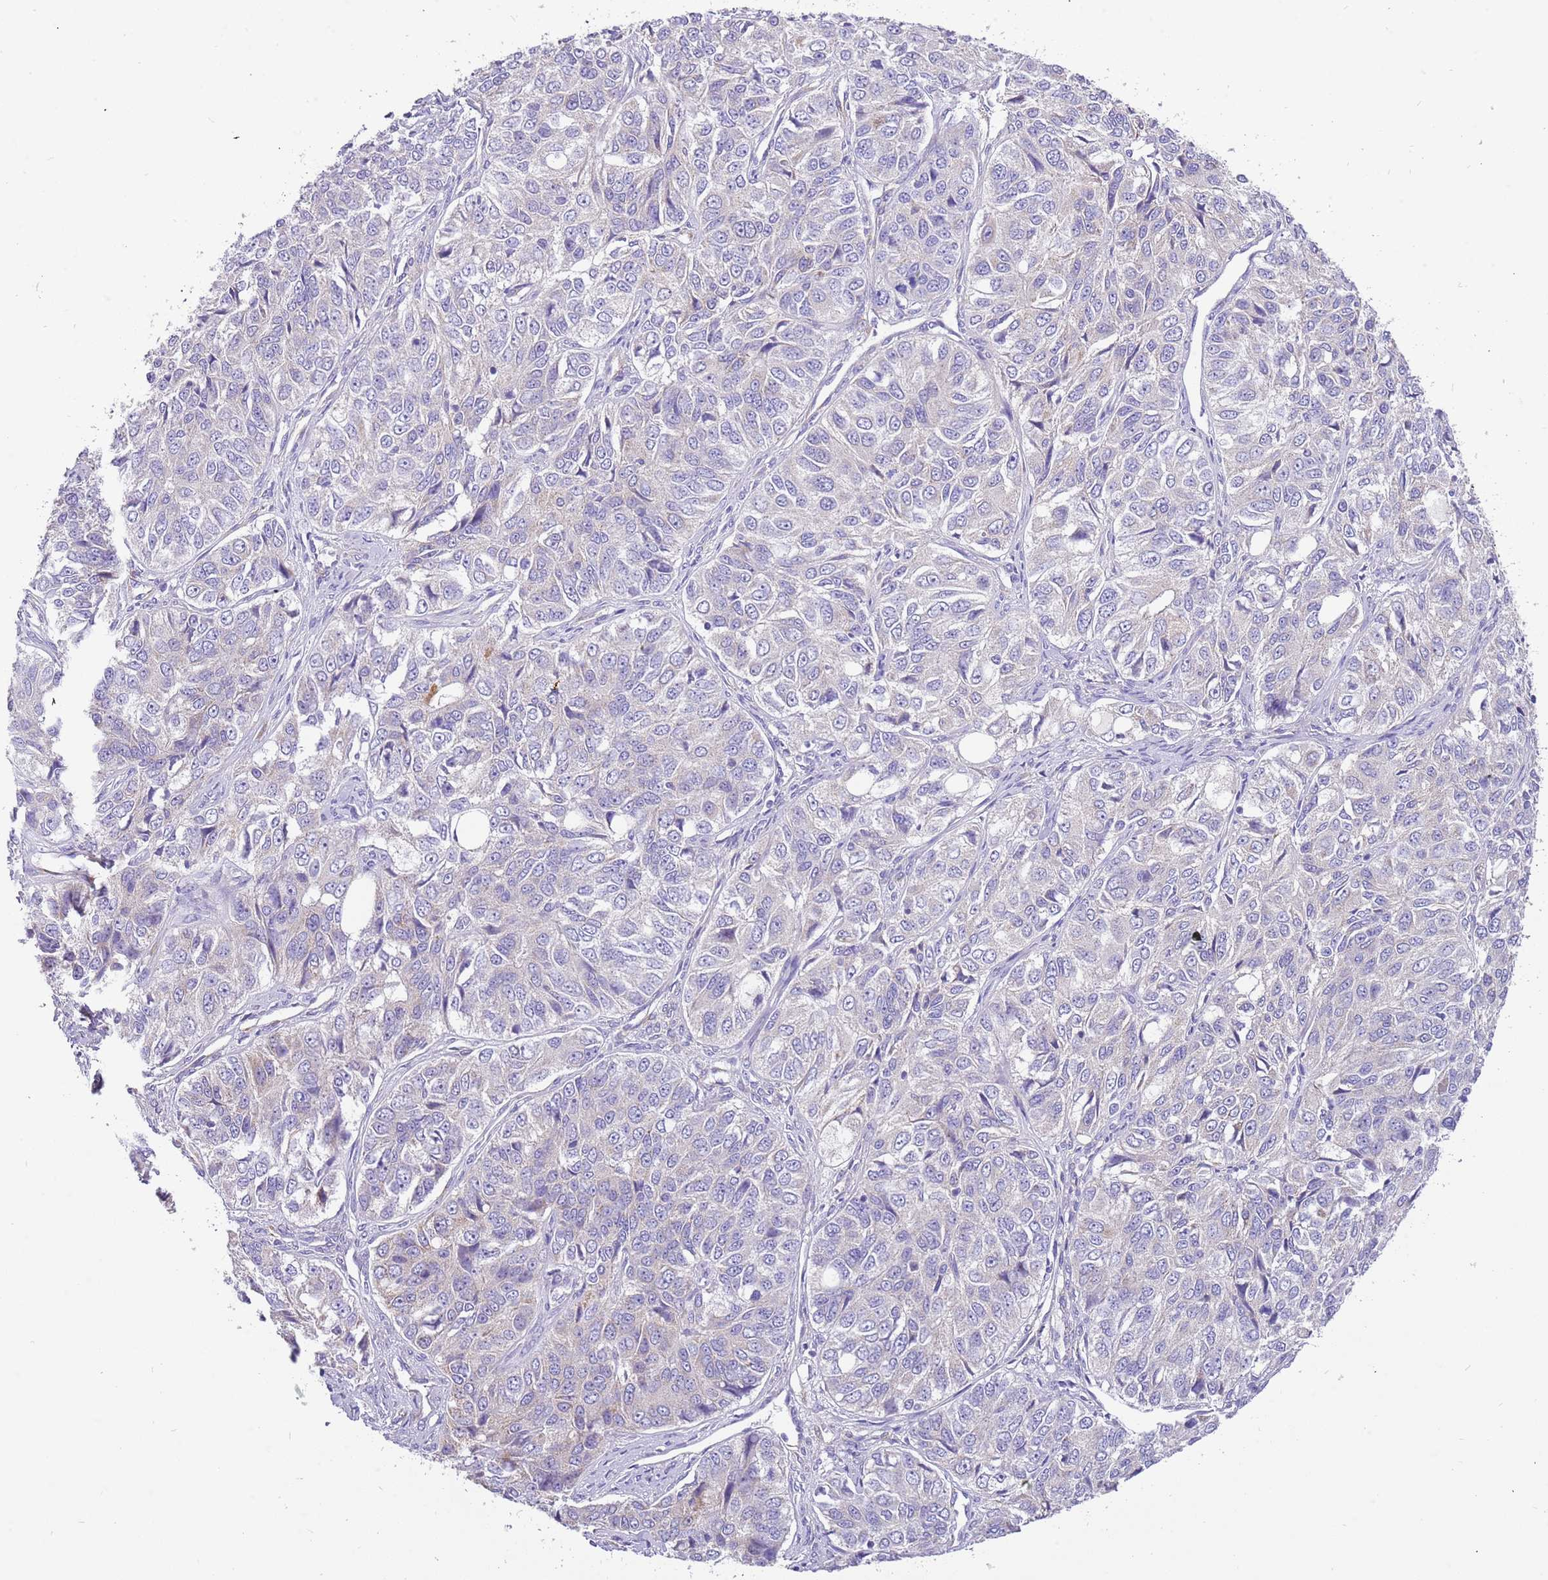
{"staining": {"intensity": "negative", "quantity": "none", "location": "none"}, "tissue": "ovarian cancer", "cell_type": "Tumor cells", "image_type": "cancer", "snomed": [{"axis": "morphology", "description": "Carcinoma, endometroid"}, {"axis": "topography", "description": "Ovary"}], "caption": "The immunohistochemistry (IHC) photomicrograph has no significant expression in tumor cells of ovarian endometroid carcinoma tissue.", "gene": "SERINC3", "patient": {"sex": "female", "age": 51}}